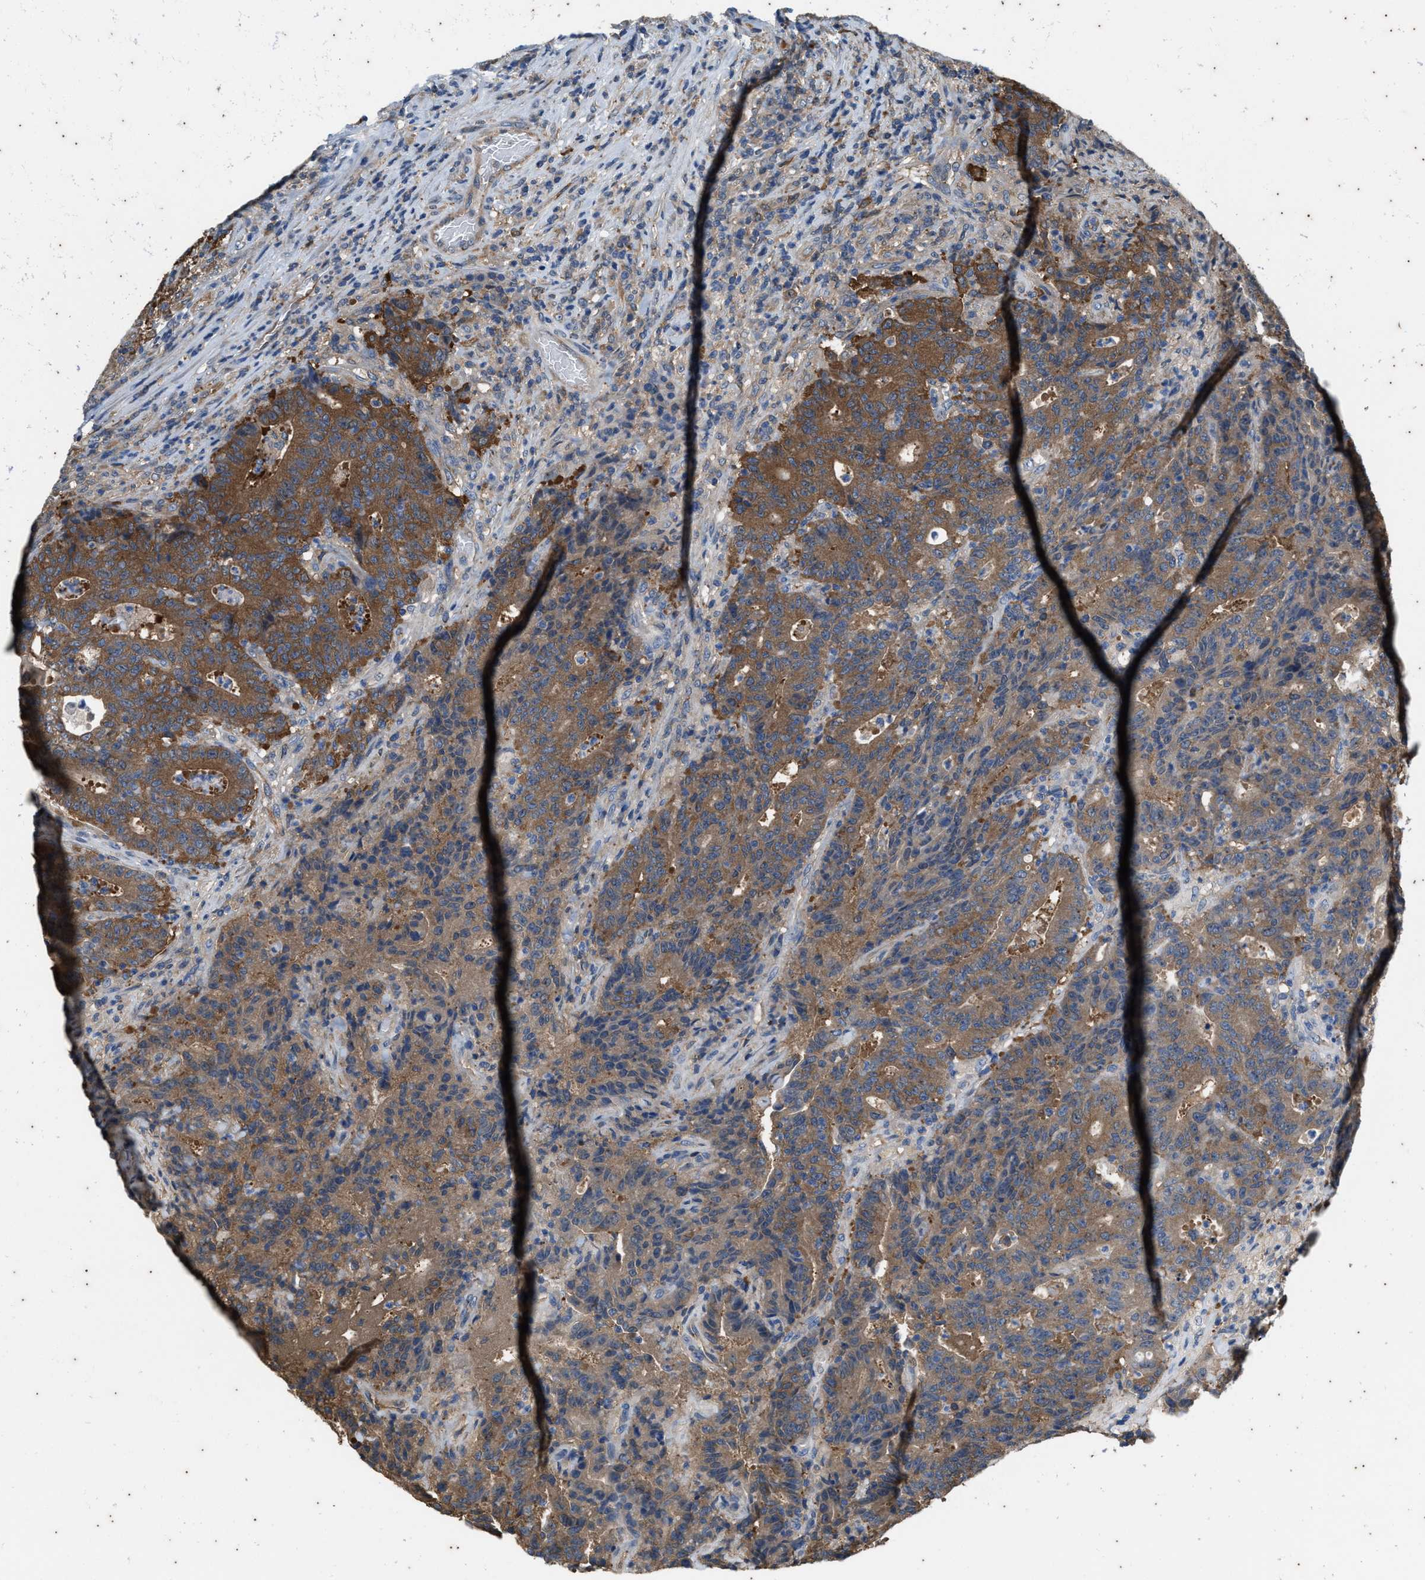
{"staining": {"intensity": "strong", "quantity": ">75%", "location": "cytoplasmic/membranous"}, "tissue": "colorectal cancer", "cell_type": "Tumor cells", "image_type": "cancer", "snomed": [{"axis": "morphology", "description": "Adenocarcinoma, NOS"}, {"axis": "topography", "description": "Colon"}], "caption": "Colorectal adenocarcinoma tissue shows strong cytoplasmic/membranous positivity in about >75% of tumor cells, visualized by immunohistochemistry.", "gene": "COX19", "patient": {"sex": "female", "age": 75}}